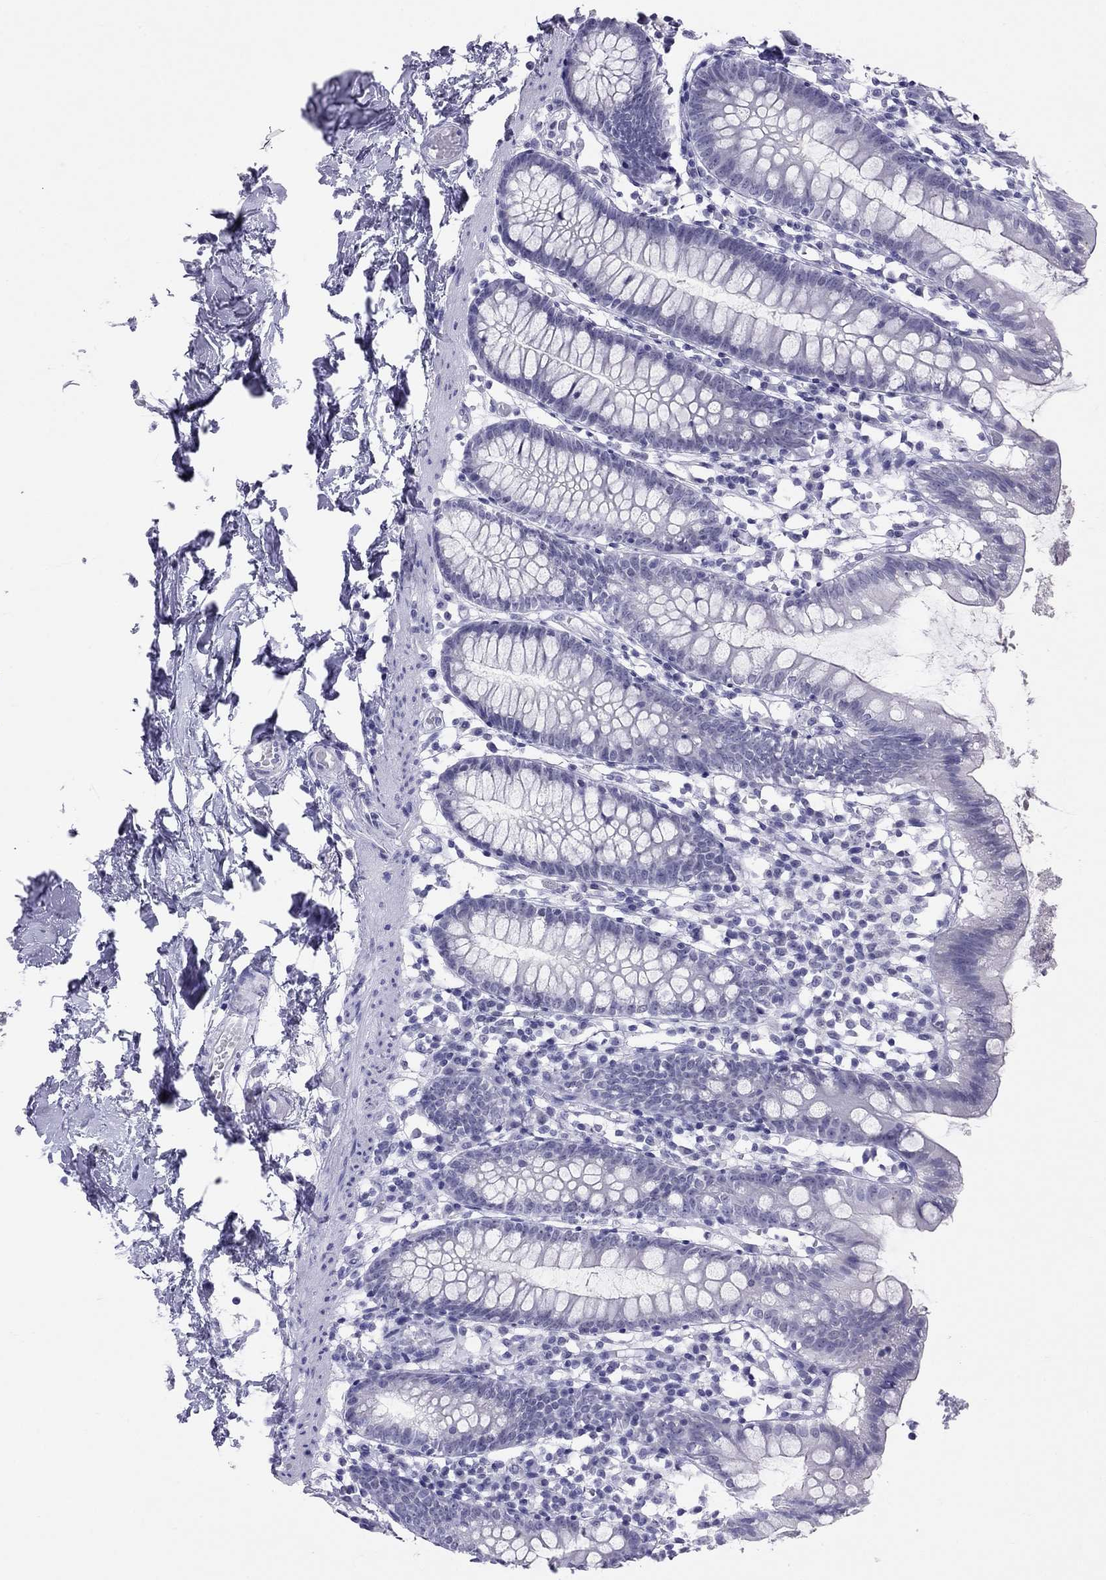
{"staining": {"intensity": "negative", "quantity": "none", "location": "none"}, "tissue": "small intestine", "cell_type": "Glandular cells", "image_type": "normal", "snomed": [{"axis": "morphology", "description": "Normal tissue, NOS"}, {"axis": "topography", "description": "Small intestine"}], "caption": "Image shows no protein staining in glandular cells of normal small intestine. Nuclei are stained in blue.", "gene": "LYAR", "patient": {"sex": "female", "age": 90}}